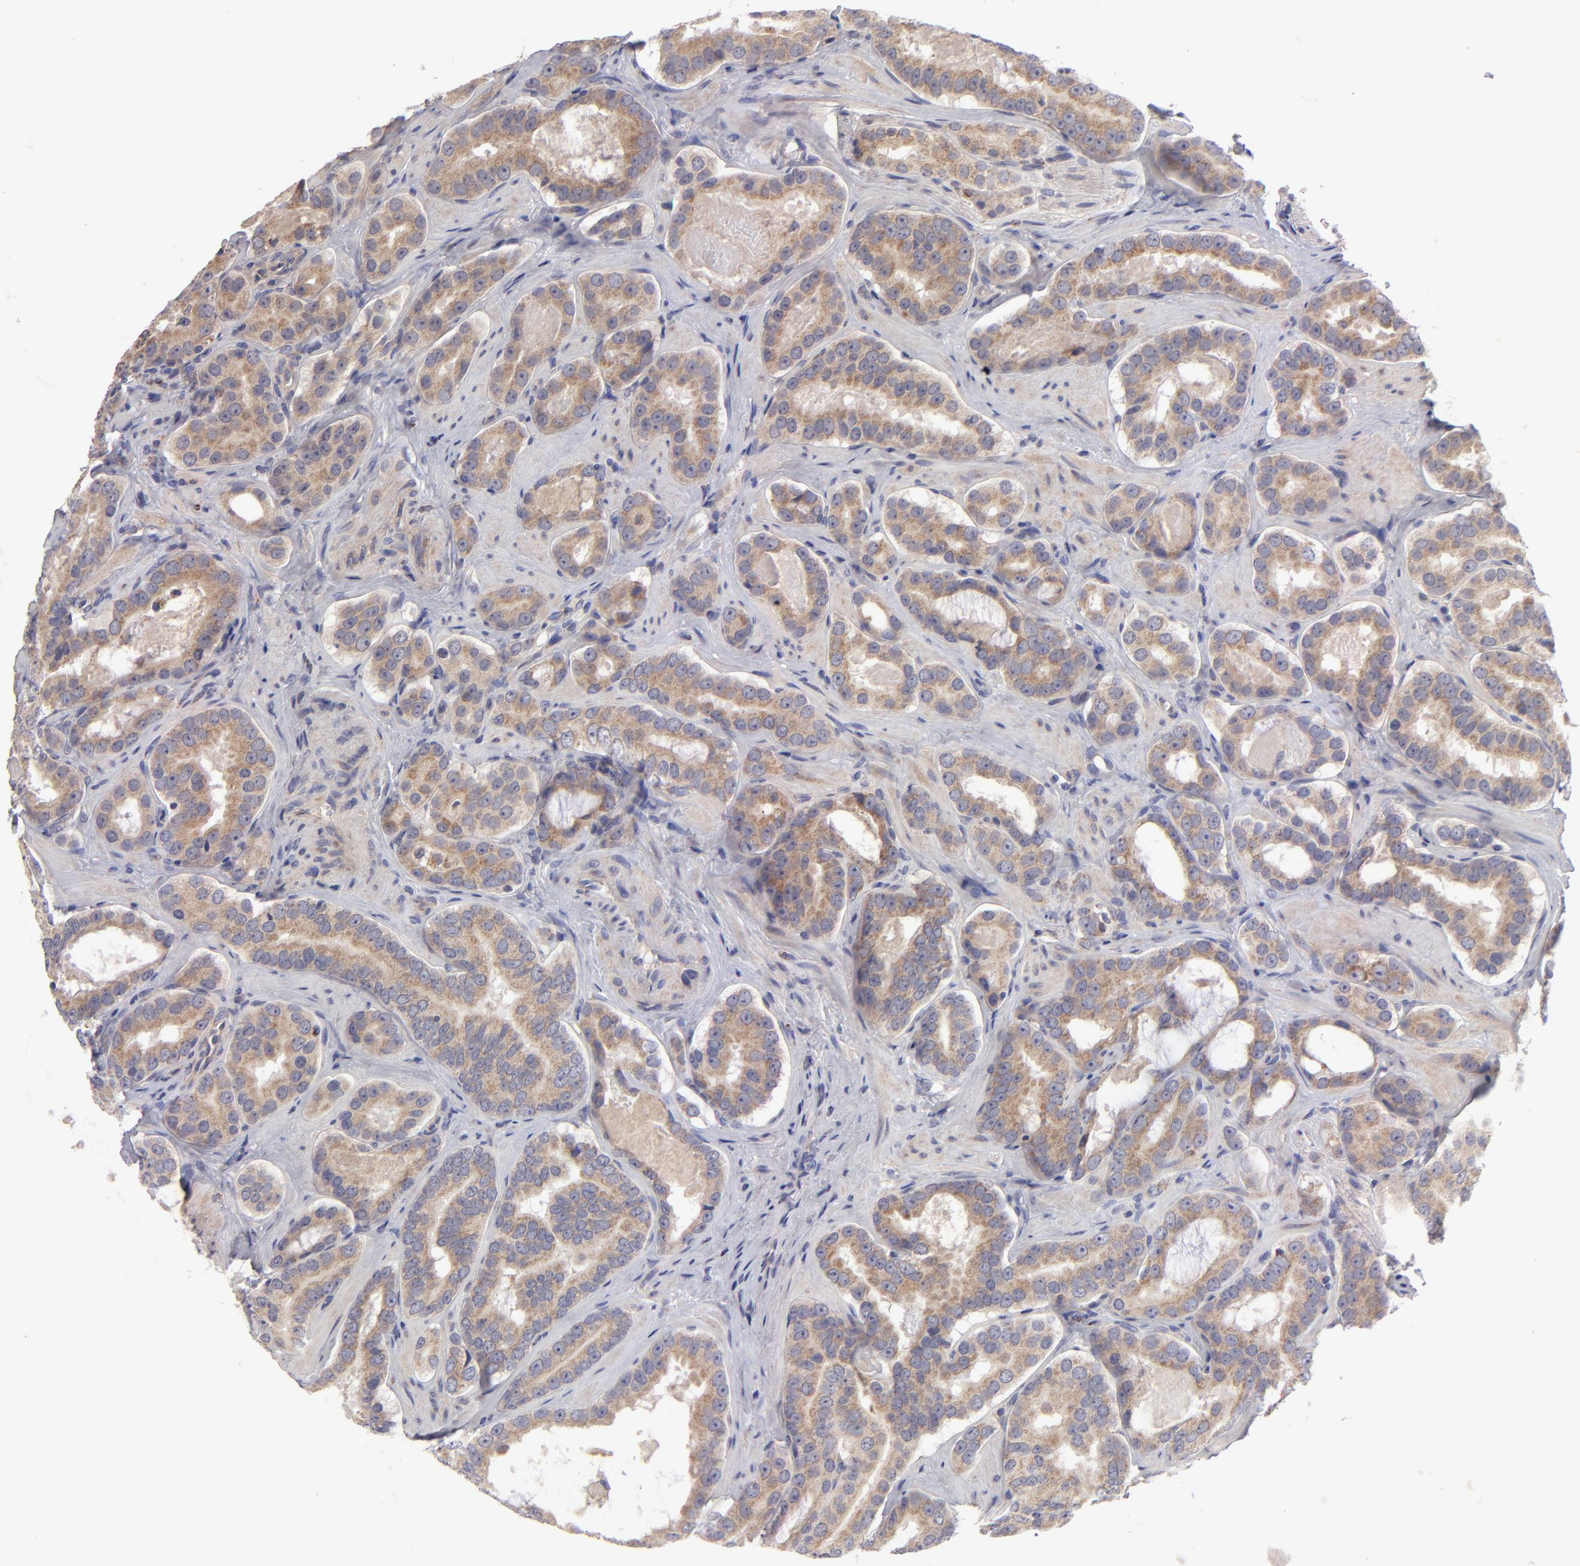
{"staining": {"intensity": "moderate", "quantity": ">75%", "location": "cytoplasmic/membranous"}, "tissue": "prostate cancer", "cell_type": "Tumor cells", "image_type": "cancer", "snomed": [{"axis": "morphology", "description": "Adenocarcinoma, Low grade"}, {"axis": "topography", "description": "Prostate"}], "caption": "DAB (3,3'-diaminobenzidine) immunohistochemical staining of human prostate adenocarcinoma (low-grade) exhibits moderate cytoplasmic/membranous protein positivity in approximately >75% of tumor cells.", "gene": "HCCS", "patient": {"sex": "male", "age": 59}}